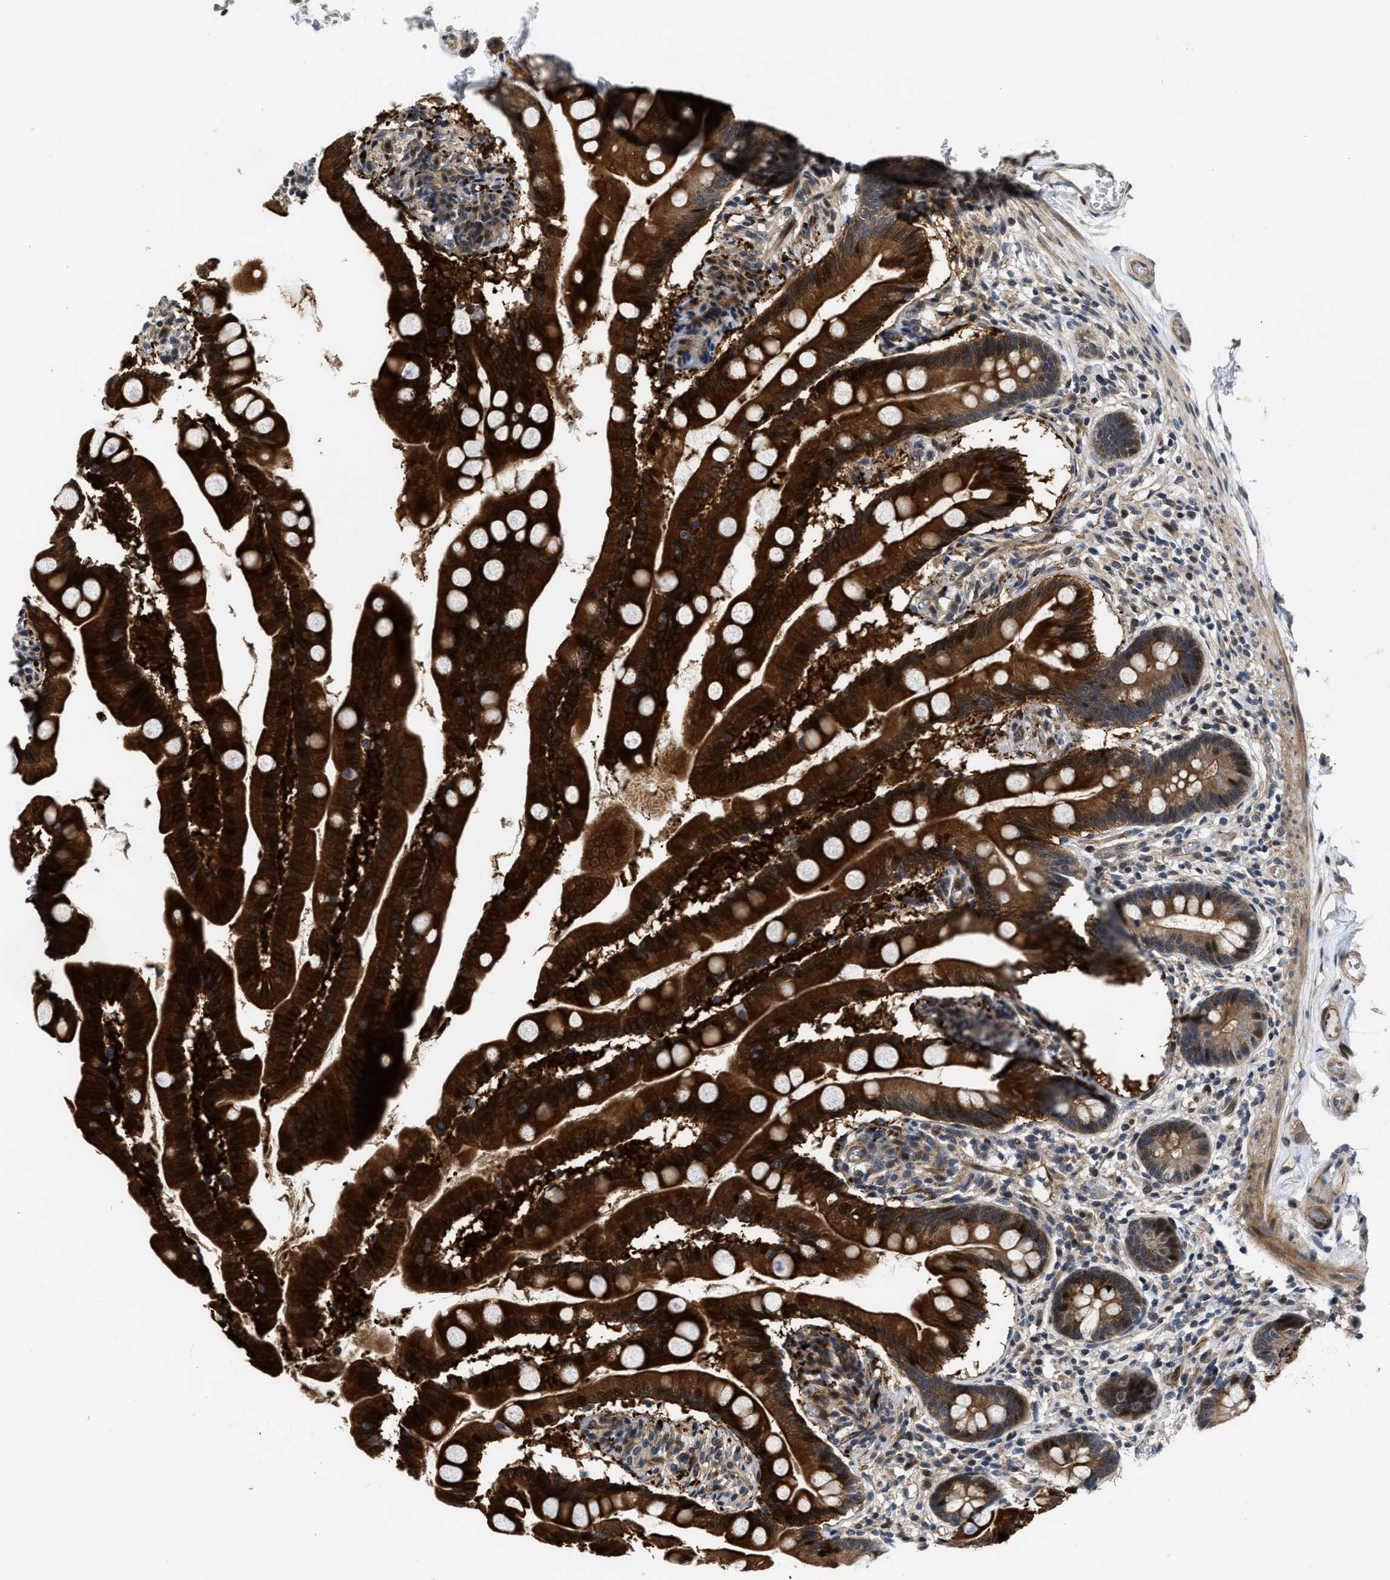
{"staining": {"intensity": "strong", "quantity": ">75%", "location": "cytoplasmic/membranous,nuclear"}, "tissue": "small intestine", "cell_type": "Glandular cells", "image_type": "normal", "snomed": [{"axis": "morphology", "description": "Normal tissue, NOS"}, {"axis": "topography", "description": "Small intestine"}], "caption": "Glandular cells show strong cytoplasmic/membranous,nuclear staining in about >75% of cells in normal small intestine.", "gene": "ALDH3A2", "patient": {"sex": "female", "age": 56}}